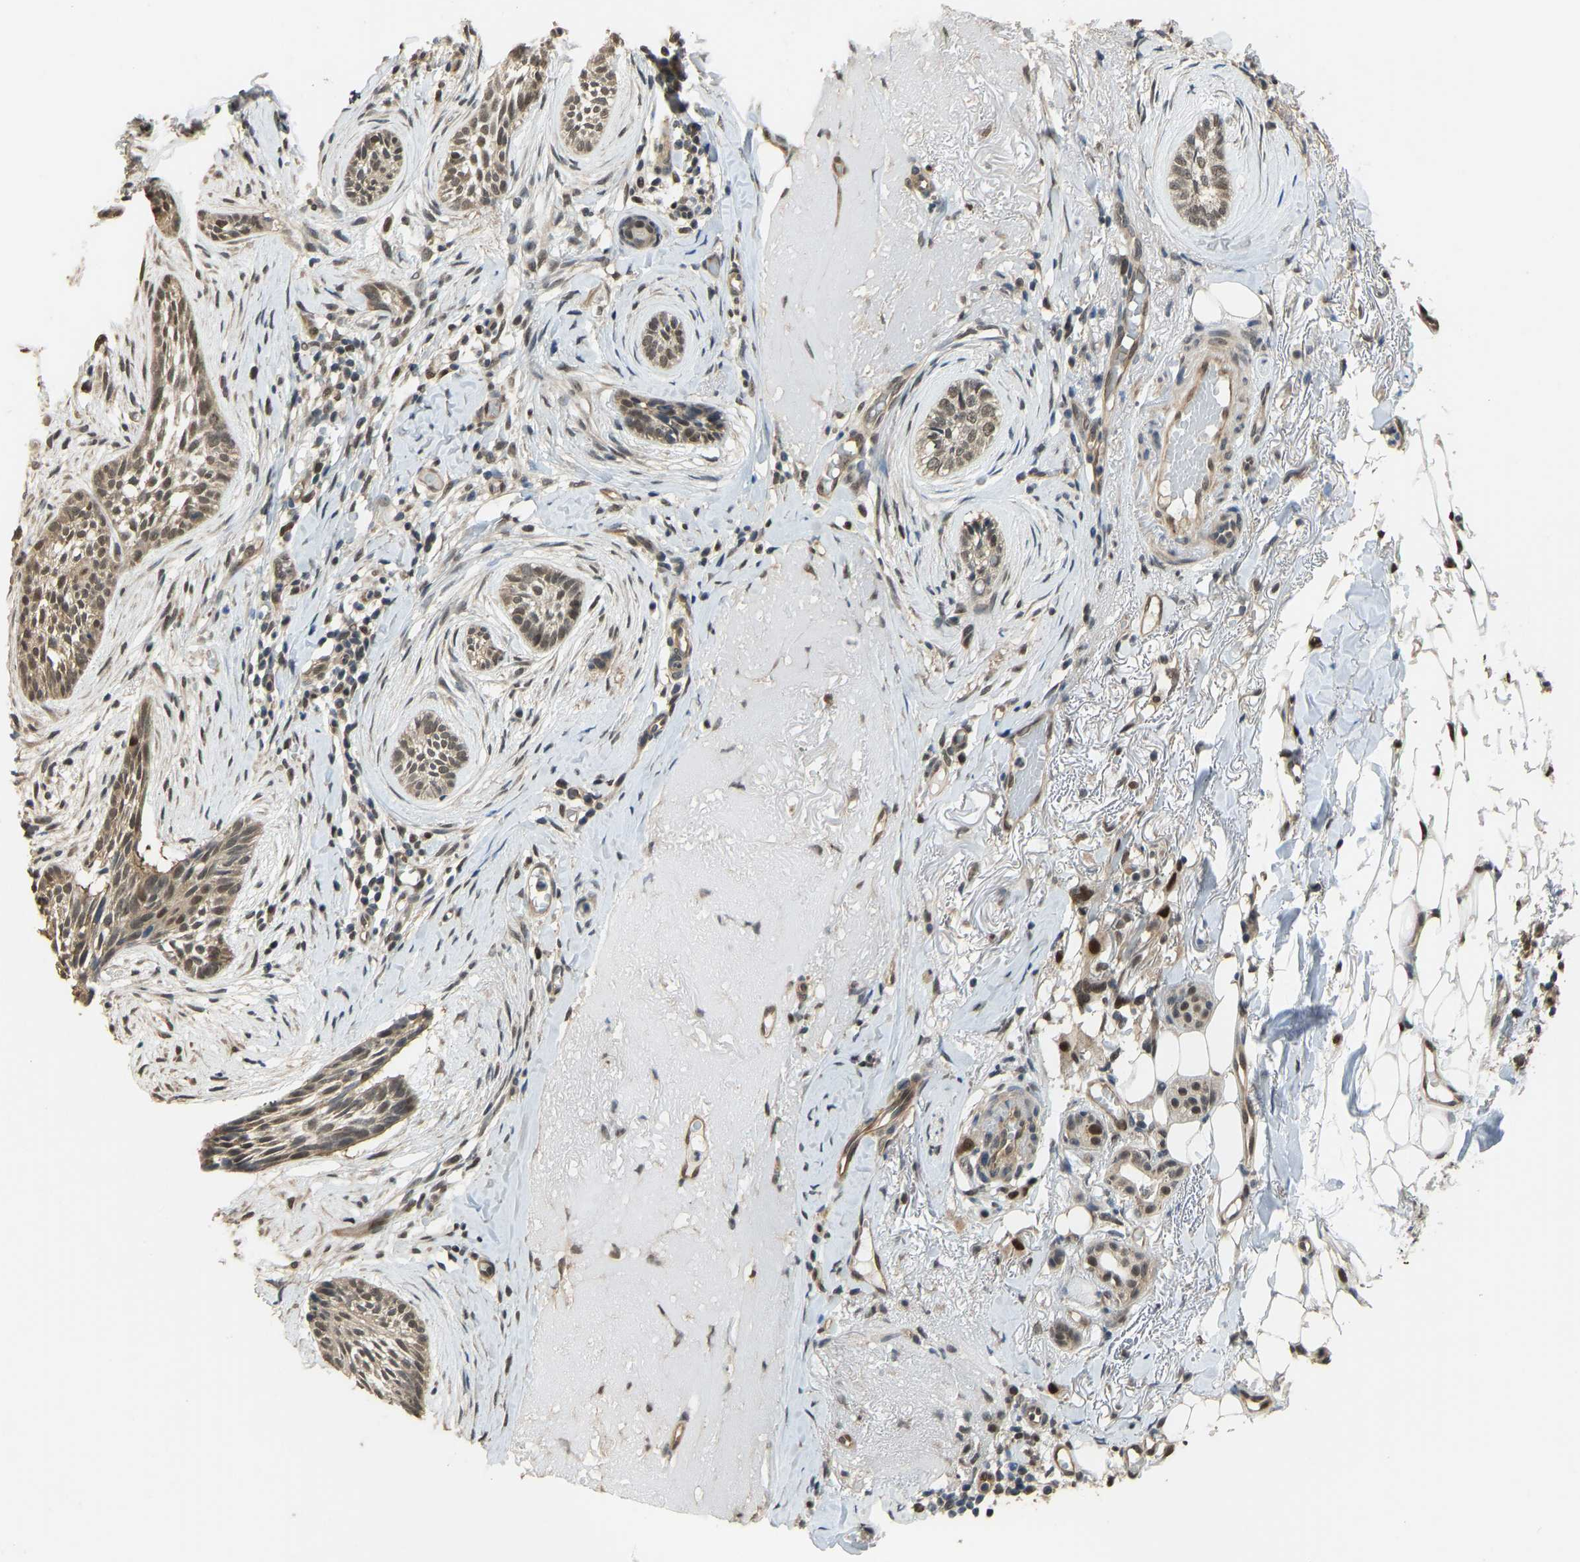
{"staining": {"intensity": "moderate", "quantity": ">75%", "location": "nuclear"}, "tissue": "skin cancer", "cell_type": "Tumor cells", "image_type": "cancer", "snomed": [{"axis": "morphology", "description": "Basal cell carcinoma"}, {"axis": "topography", "description": "Skin"}], "caption": "The photomicrograph reveals immunohistochemical staining of basal cell carcinoma (skin). There is moderate nuclear positivity is appreciated in about >75% of tumor cells. (IHC, brightfield microscopy, high magnification).", "gene": "KPNA6", "patient": {"sex": "female", "age": 88}}